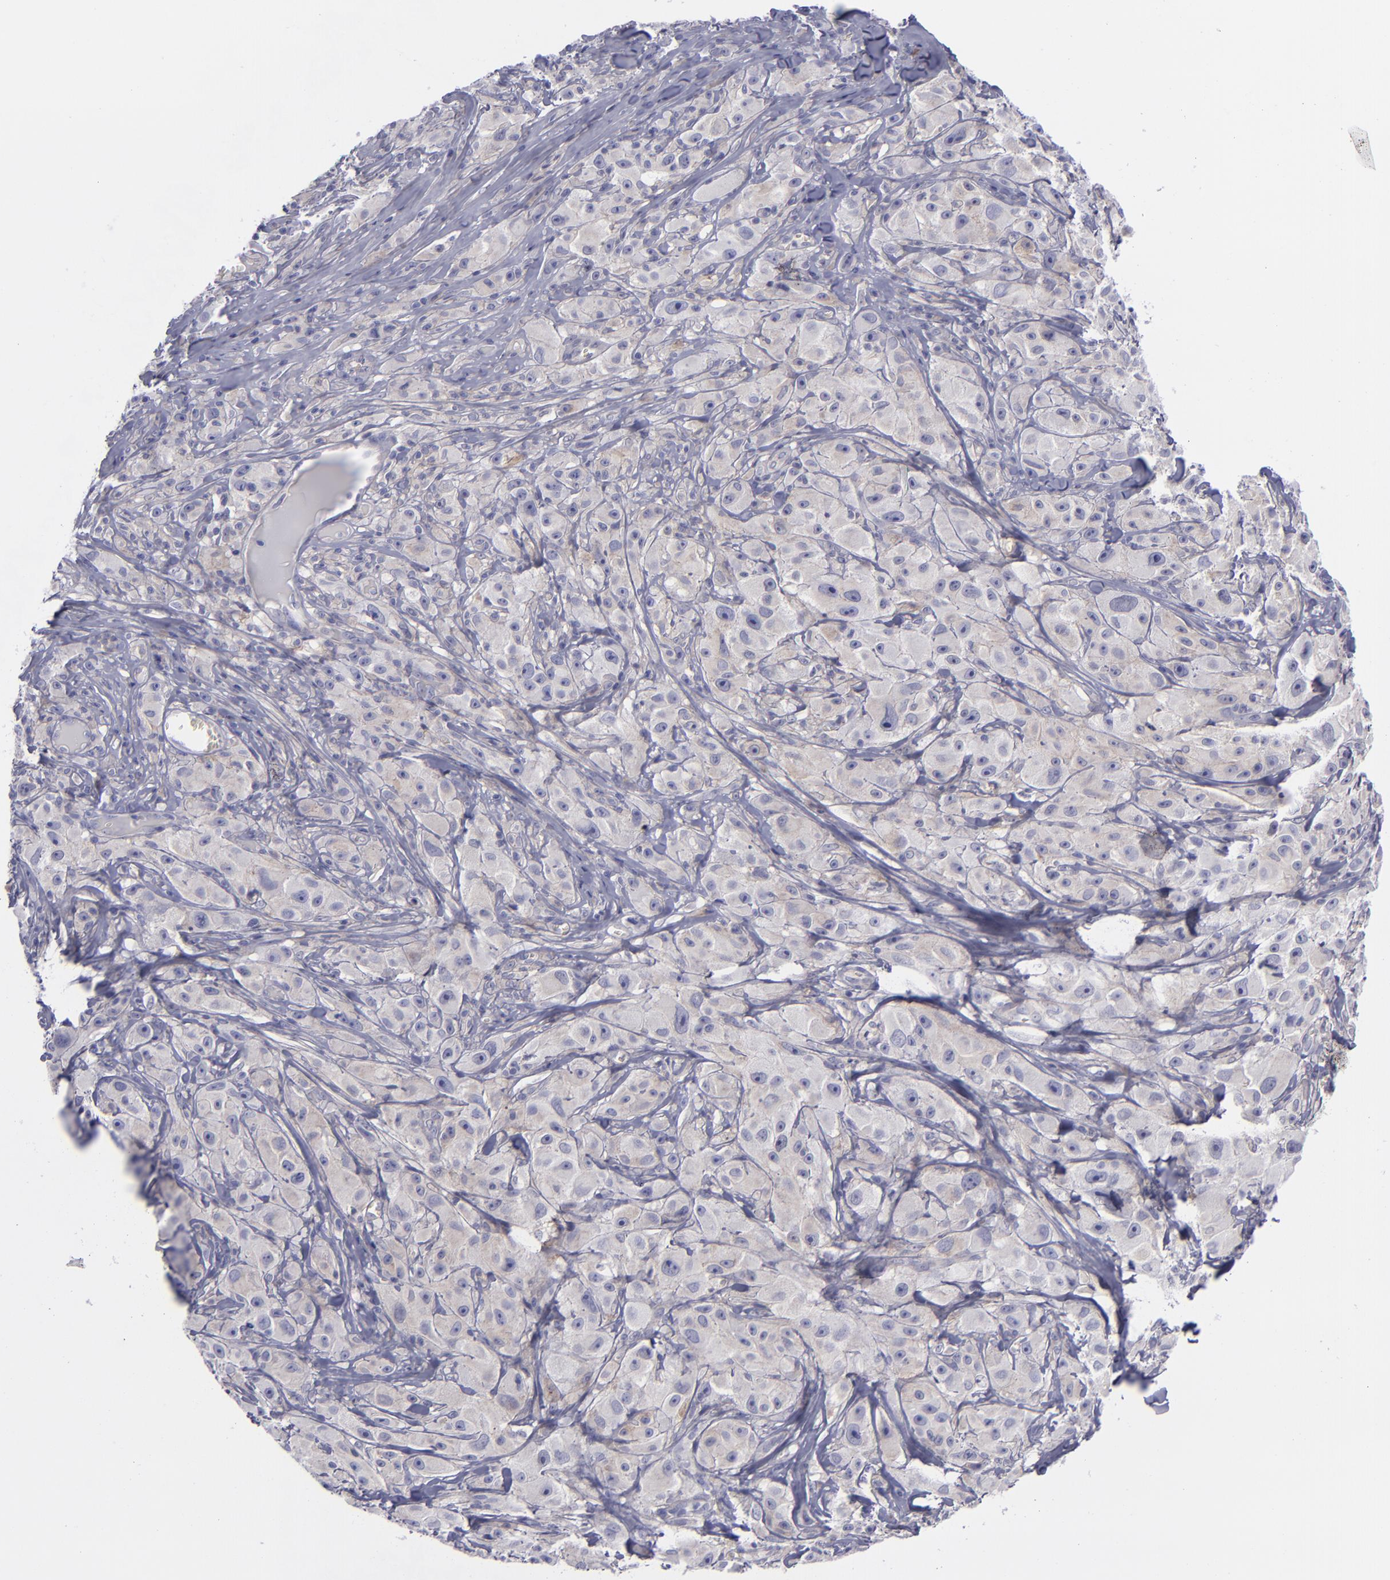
{"staining": {"intensity": "weak", "quantity": "25%-75%", "location": "cytoplasmic/membranous"}, "tissue": "melanoma", "cell_type": "Tumor cells", "image_type": "cancer", "snomed": [{"axis": "morphology", "description": "Malignant melanoma, NOS"}, {"axis": "topography", "description": "Skin"}], "caption": "The immunohistochemical stain shows weak cytoplasmic/membranous expression in tumor cells of melanoma tissue.", "gene": "BSG", "patient": {"sex": "male", "age": 56}}